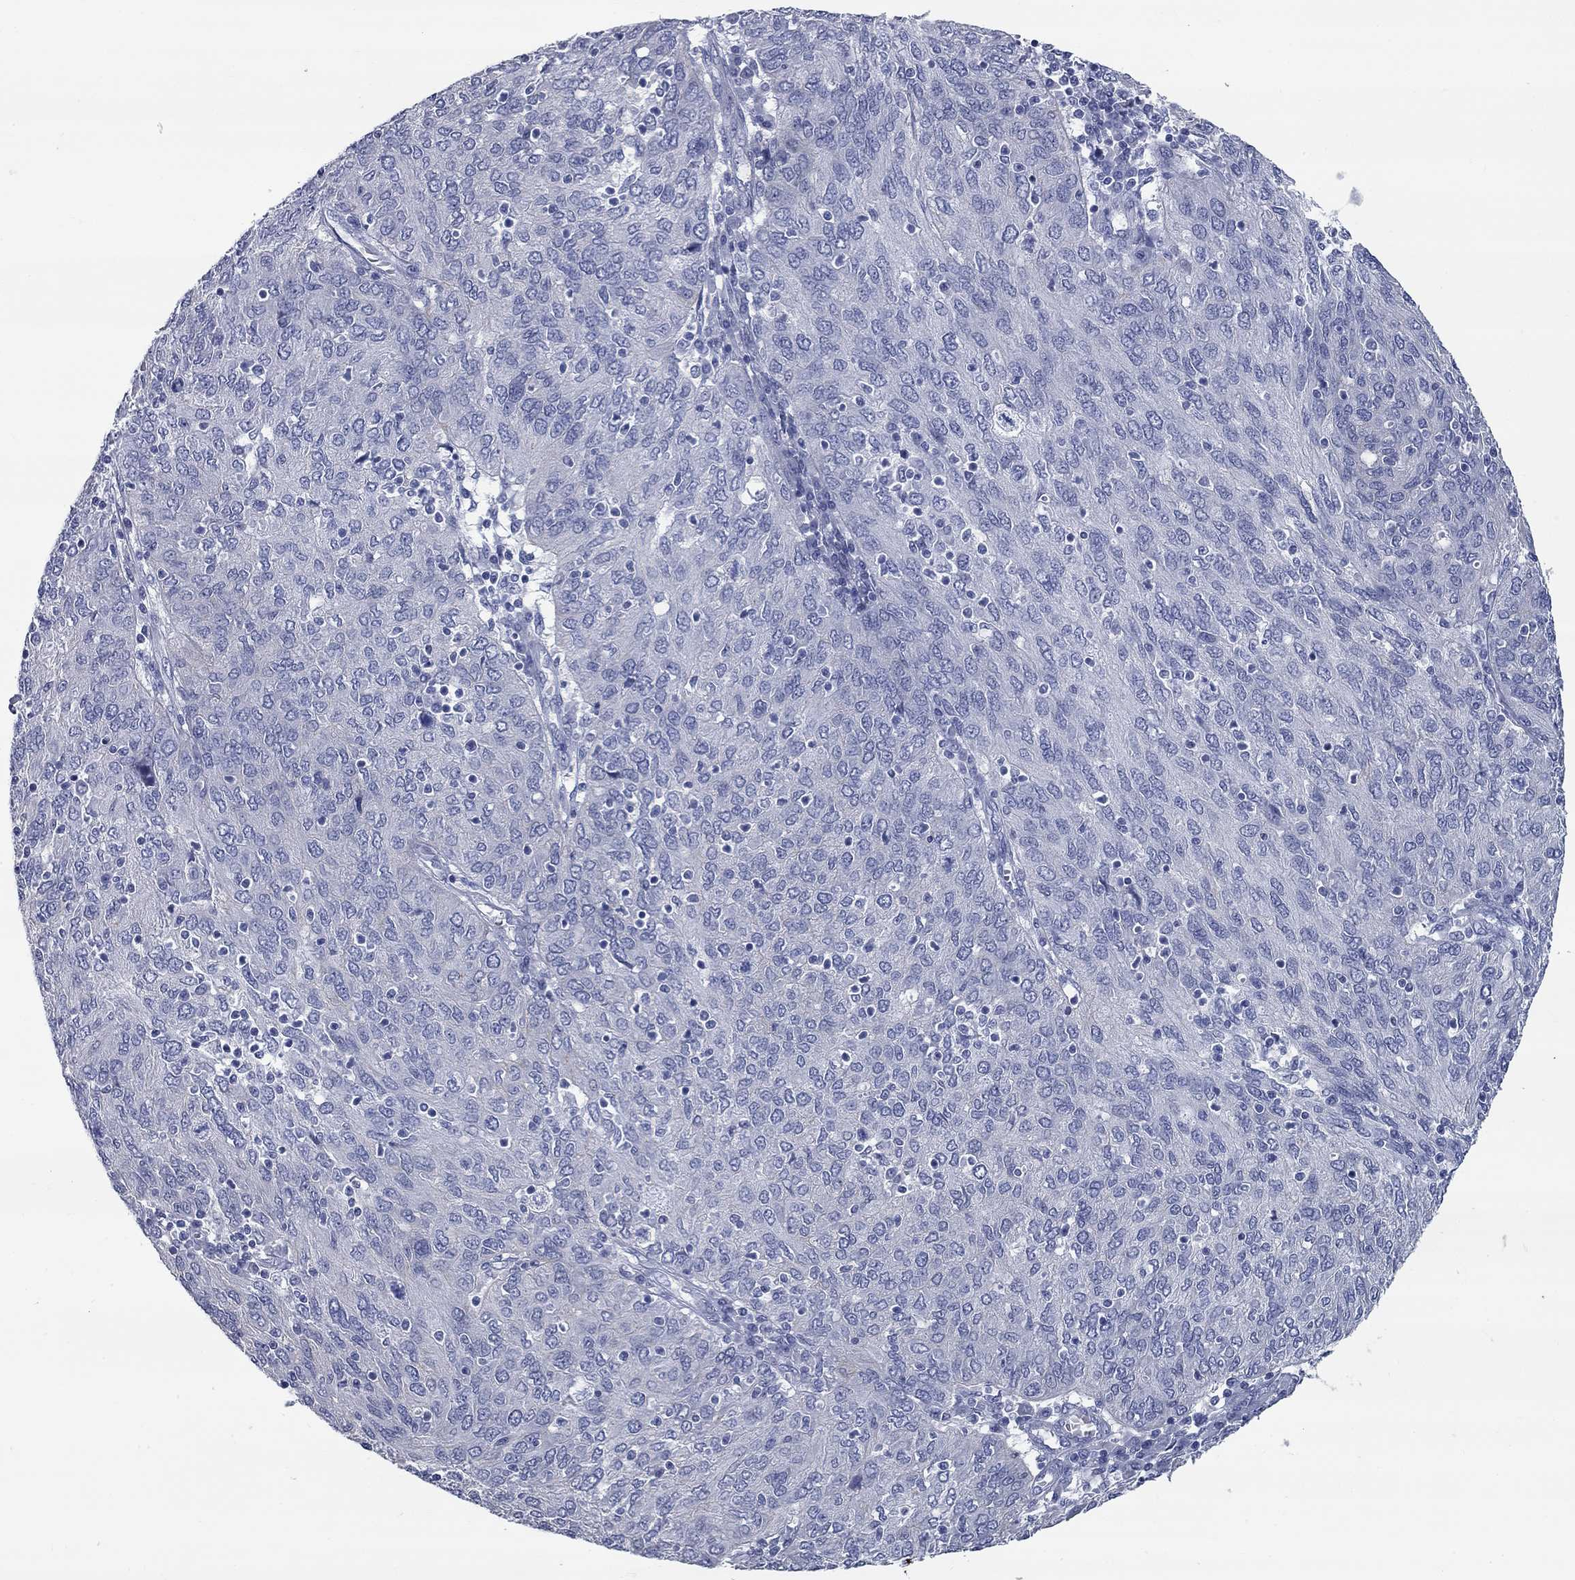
{"staining": {"intensity": "negative", "quantity": "none", "location": "none"}, "tissue": "ovarian cancer", "cell_type": "Tumor cells", "image_type": "cancer", "snomed": [{"axis": "morphology", "description": "Carcinoma, endometroid"}, {"axis": "topography", "description": "Ovary"}], "caption": "Tumor cells are negative for protein expression in human endometroid carcinoma (ovarian).", "gene": "SYT12", "patient": {"sex": "female", "age": 50}}